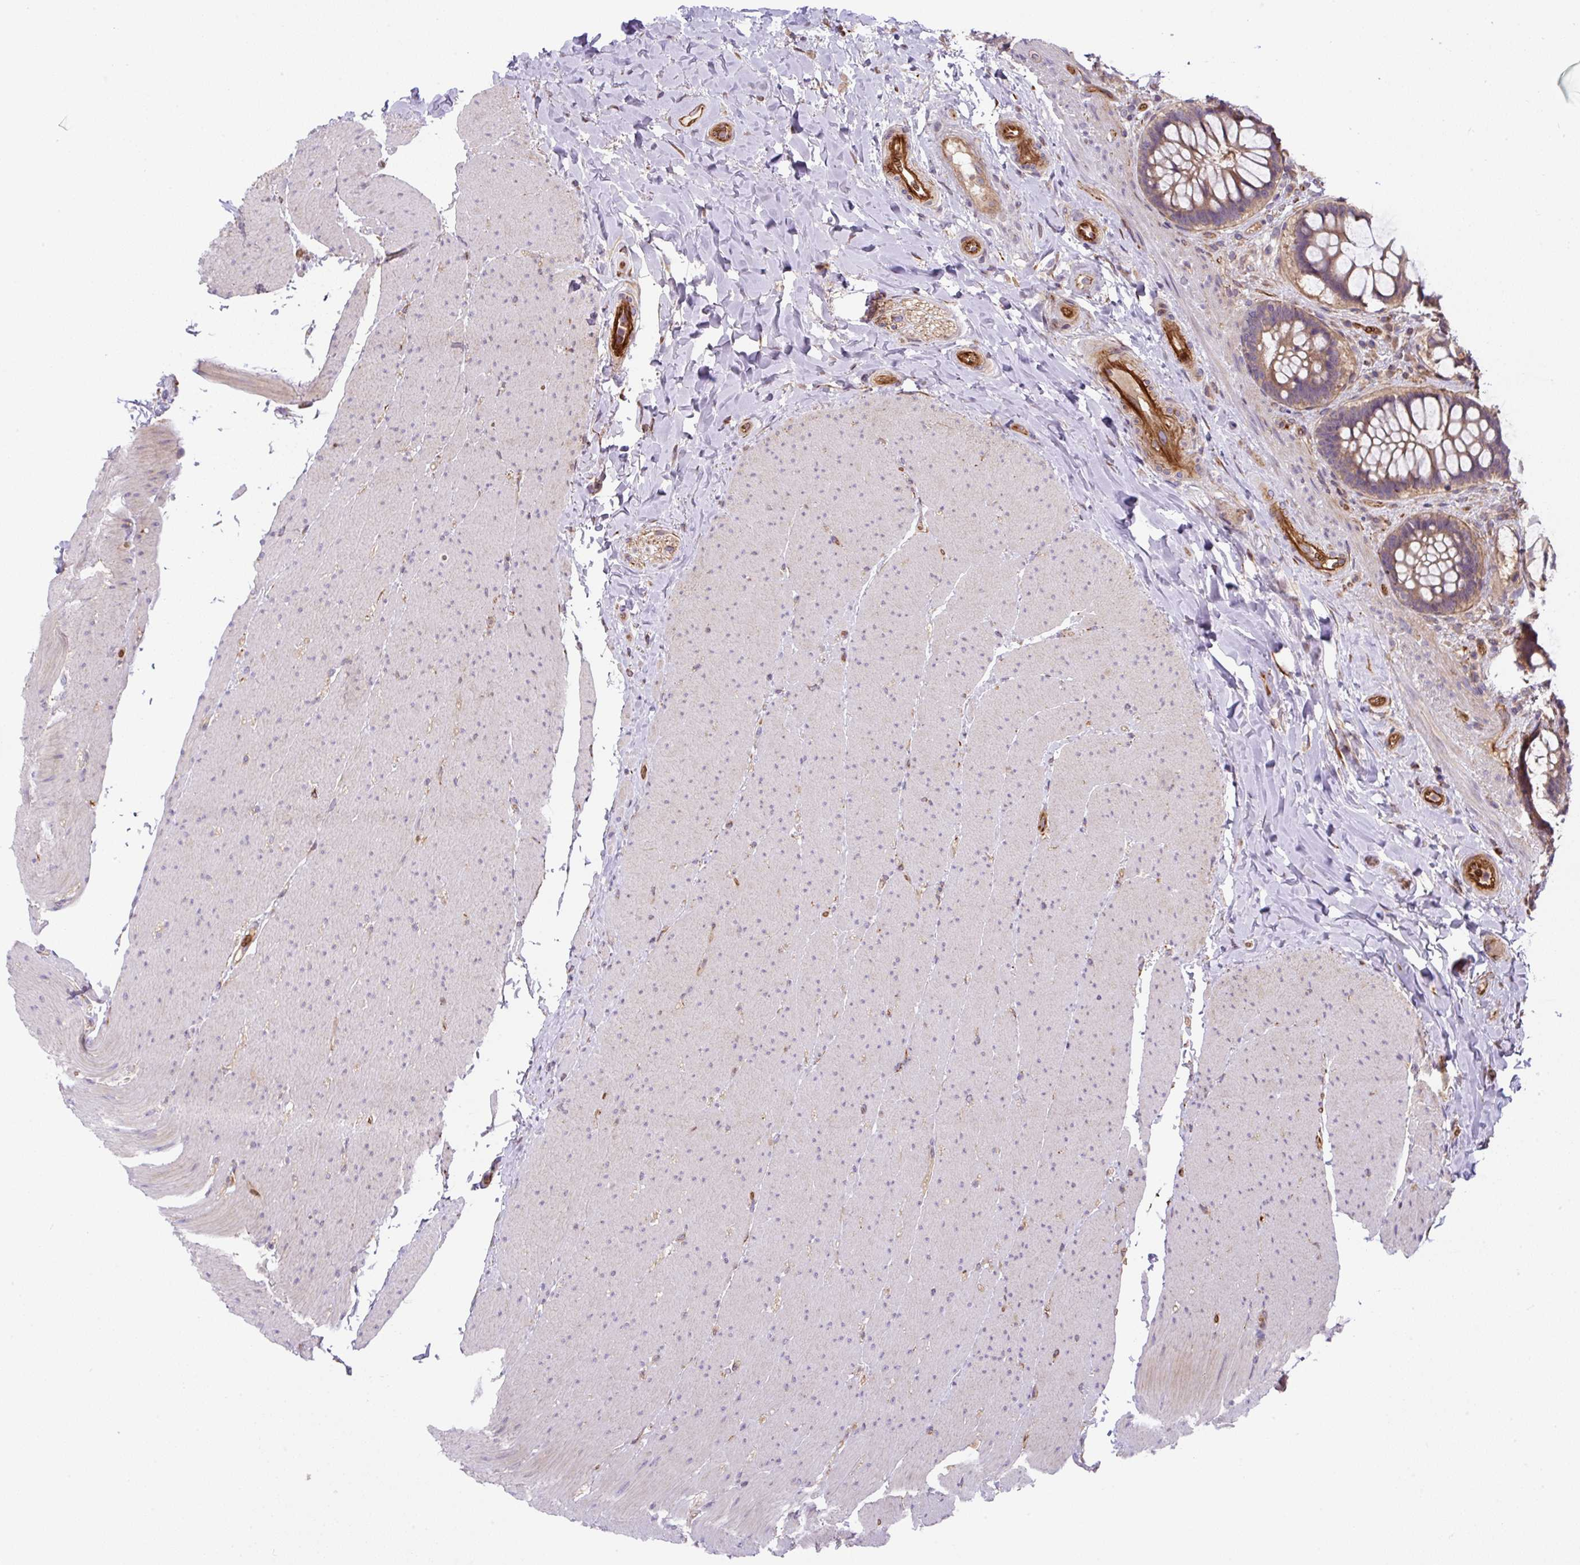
{"staining": {"intensity": "moderate", "quantity": ">75%", "location": "cytoplasmic/membranous"}, "tissue": "rectum", "cell_type": "Glandular cells", "image_type": "normal", "snomed": [{"axis": "morphology", "description": "Normal tissue, NOS"}, {"axis": "topography", "description": "Rectum"}], "caption": "Immunohistochemical staining of benign rectum exhibits moderate cytoplasmic/membranous protein positivity in approximately >75% of glandular cells.", "gene": "APOBEC3D", "patient": {"sex": "female", "age": 58}}